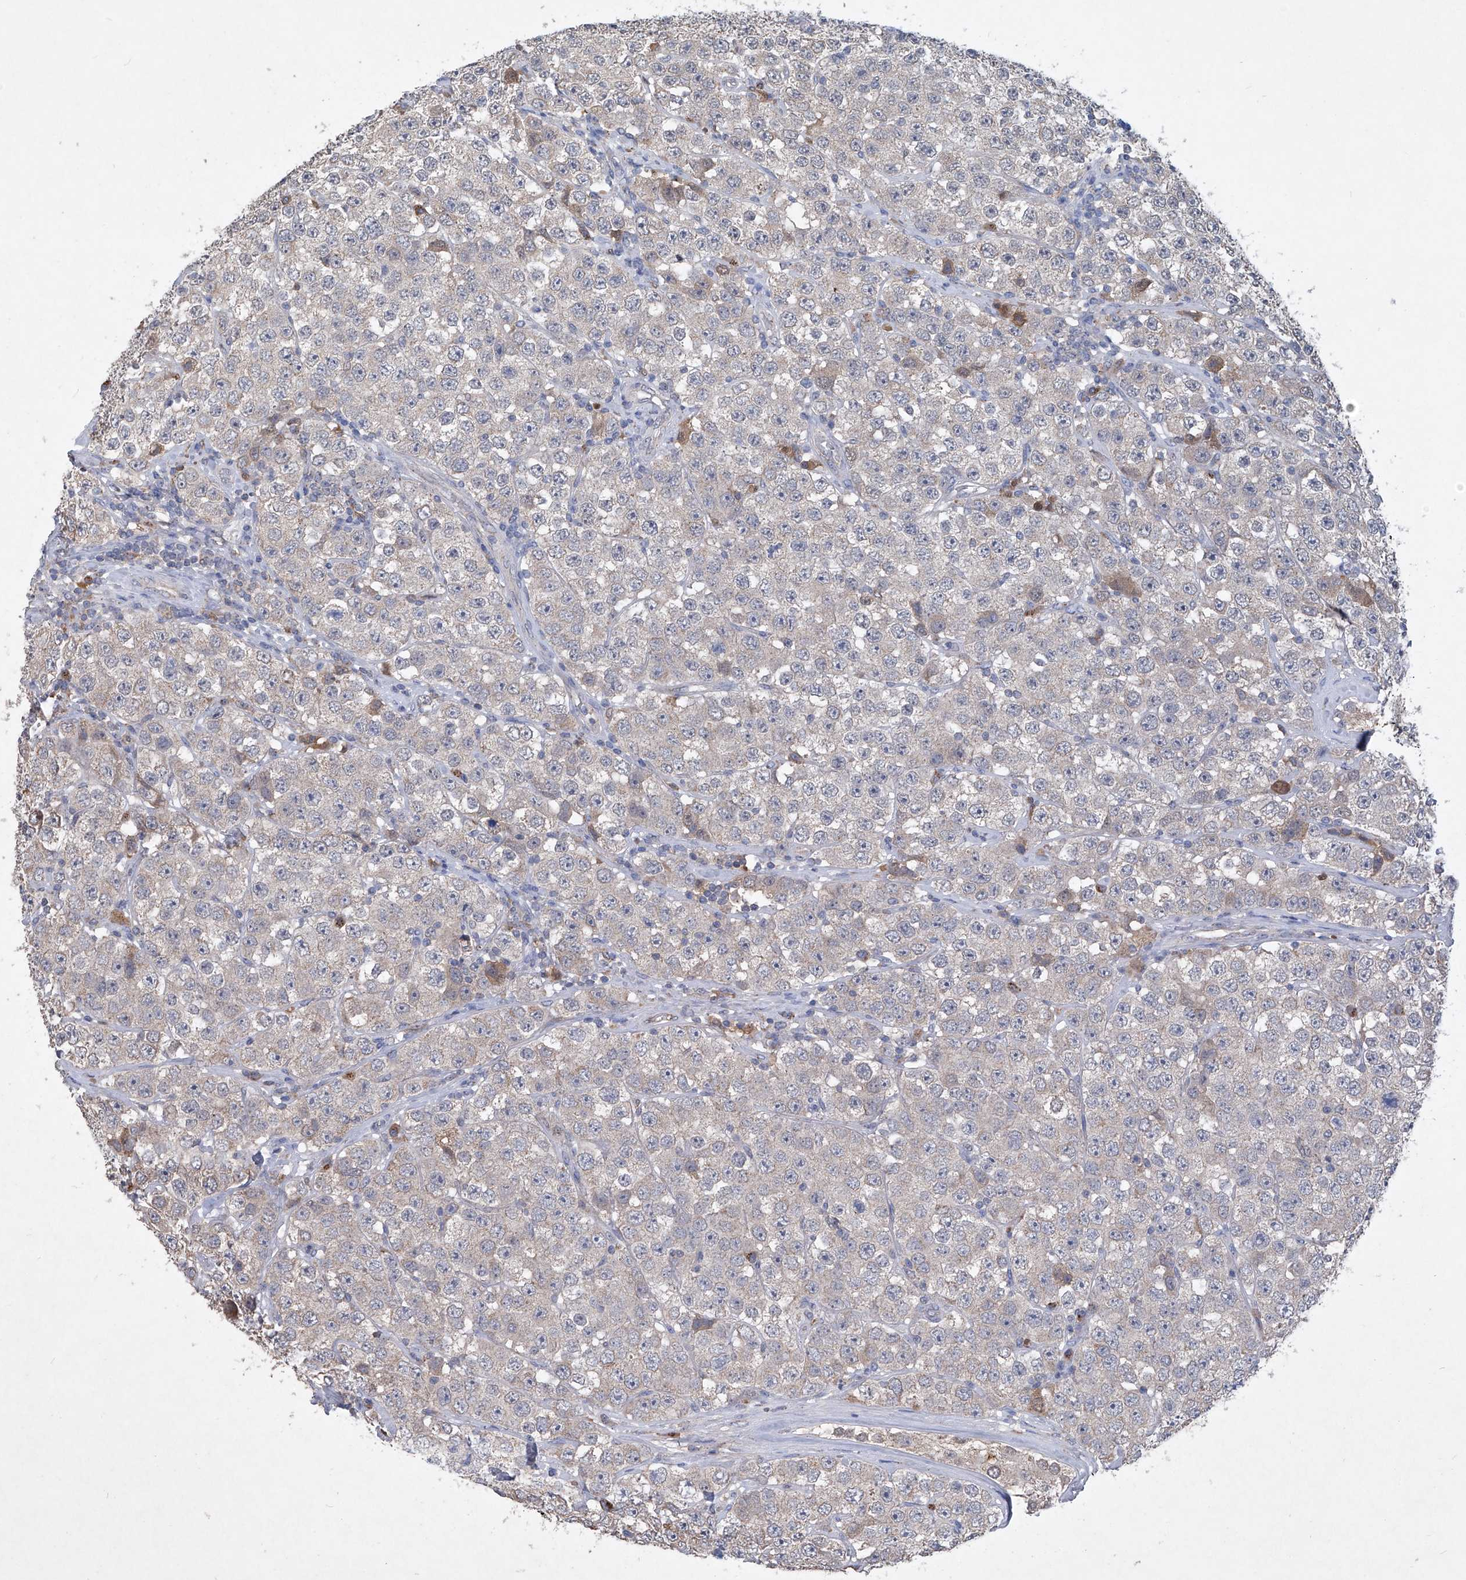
{"staining": {"intensity": "negative", "quantity": "none", "location": "none"}, "tissue": "testis cancer", "cell_type": "Tumor cells", "image_type": "cancer", "snomed": [{"axis": "morphology", "description": "Seminoma, NOS"}, {"axis": "topography", "description": "Testis"}], "caption": "There is no significant expression in tumor cells of testis cancer.", "gene": "PCSK5", "patient": {"sex": "male", "age": 28}}